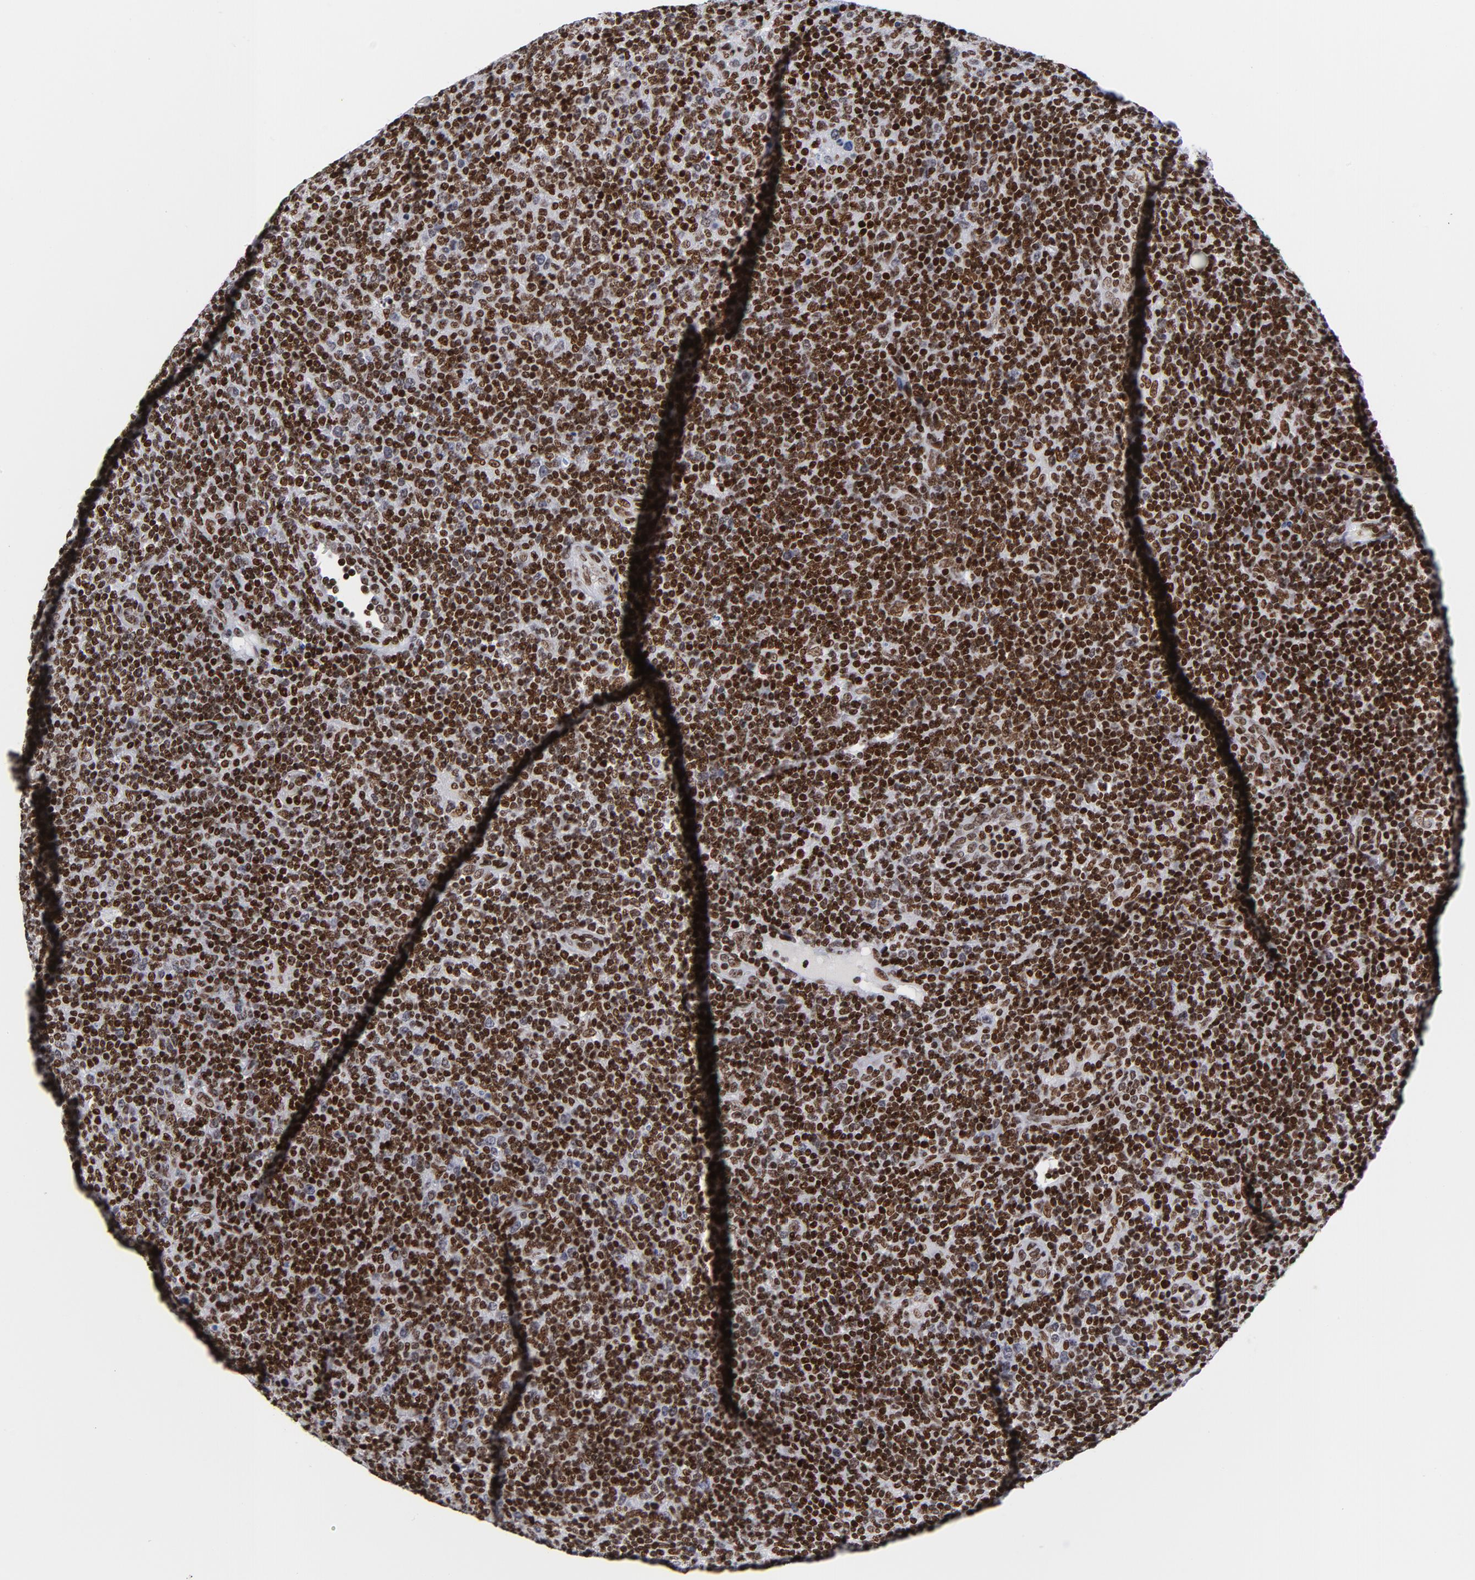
{"staining": {"intensity": "strong", "quantity": ">75%", "location": "nuclear"}, "tissue": "lymphoma", "cell_type": "Tumor cells", "image_type": "cancer", "snomed": [{"axis": "morphology", "description": "Malignant lymphoma, non-Hodgkin's type, Low grade"}, {"axis": "topography", "description": "Lymph node"}], "caption": "The histopathology image displays immunohistochemical staining of low-grade malignant lymphoma, non-Hodgkin's type. There is strong nuclear staining is identified in approximately >75% of tumor cells.", "gene": "TOP2B", "patient": {"sex": "male", "age": 70}}